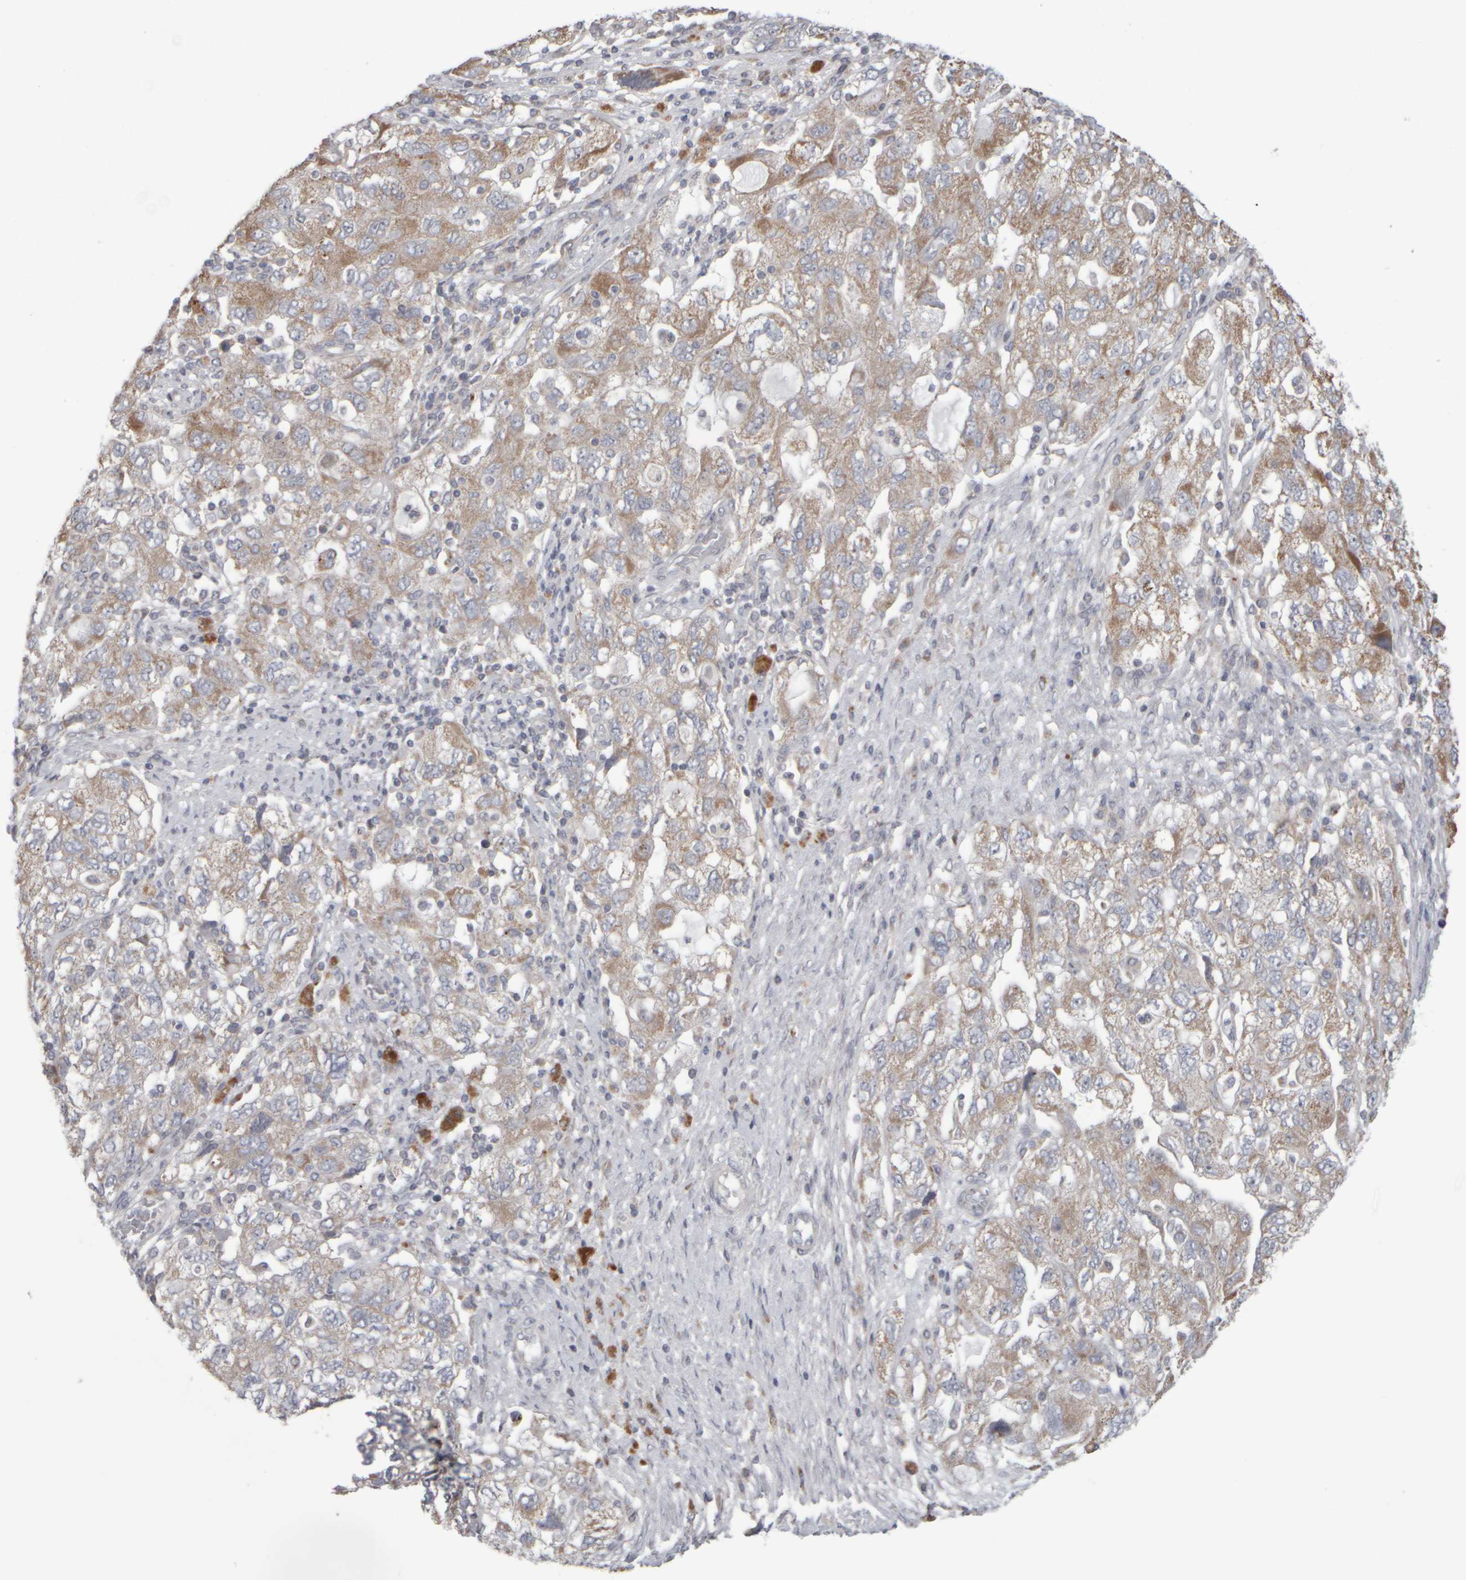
{"staining": {"intensity": "weak", "quantity": ">75%", "location": "cytoplasmic/membranous"}, "tissue": "ovarian cancer", "cell_type": "Tumor cells", "image_type": "cancer", "snomed": [{"axis": "morphology", "description": "Carcinoma, NOS"}, {"axis": "morphology", "description": "Cystadenocarcinoma, serous, NOS"}, {"axis": "topography", "description": "Ovary"}], "caption": "There is low levels of weak cytoplasmic/membranous positivity in tumor cells of ovarian cancer (carcinoma), as demonstrated by immunohistochemical staining (brown color).", "gene": "SCO1", "patient": {"sex": "female", "age": 69}}